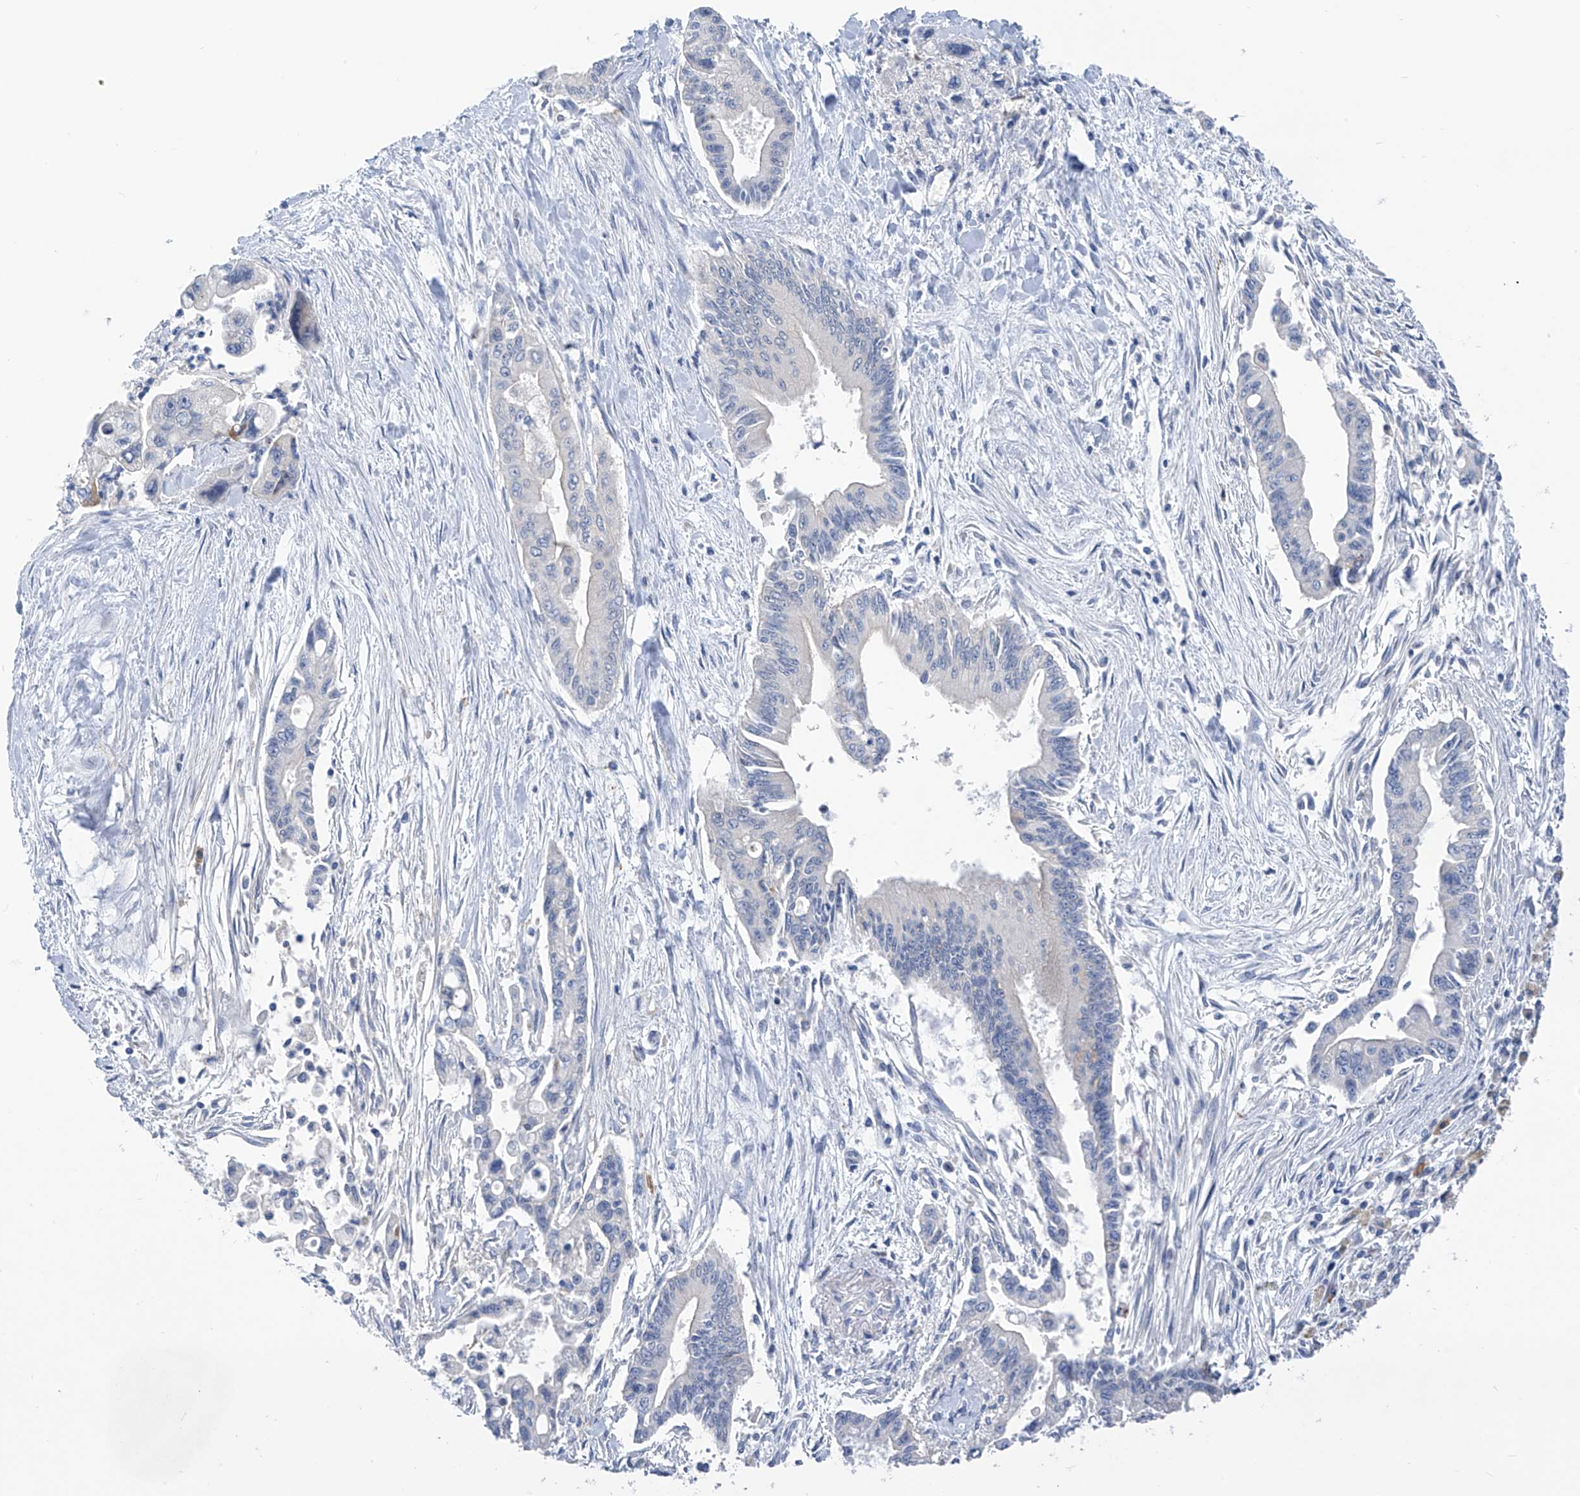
{"staining": {"intensity": "negative", "quantity": "none", "location": "none"}, "tissue": "pancreatic cancer", "cell_type": "Tumor cells", "image_type": "cancer", "snomed": [{"axis": "morphology", "description": "Adenocarcinoma, NOS"}, {"axis": "topography", "description": "Pancreas"}], "caption": "Tumor cells are negative for brown protein staining in pancreatic cancer (adenocarcinoma).", "gene": "LDAH", "patient": {"sex": "male", "age": 70}}